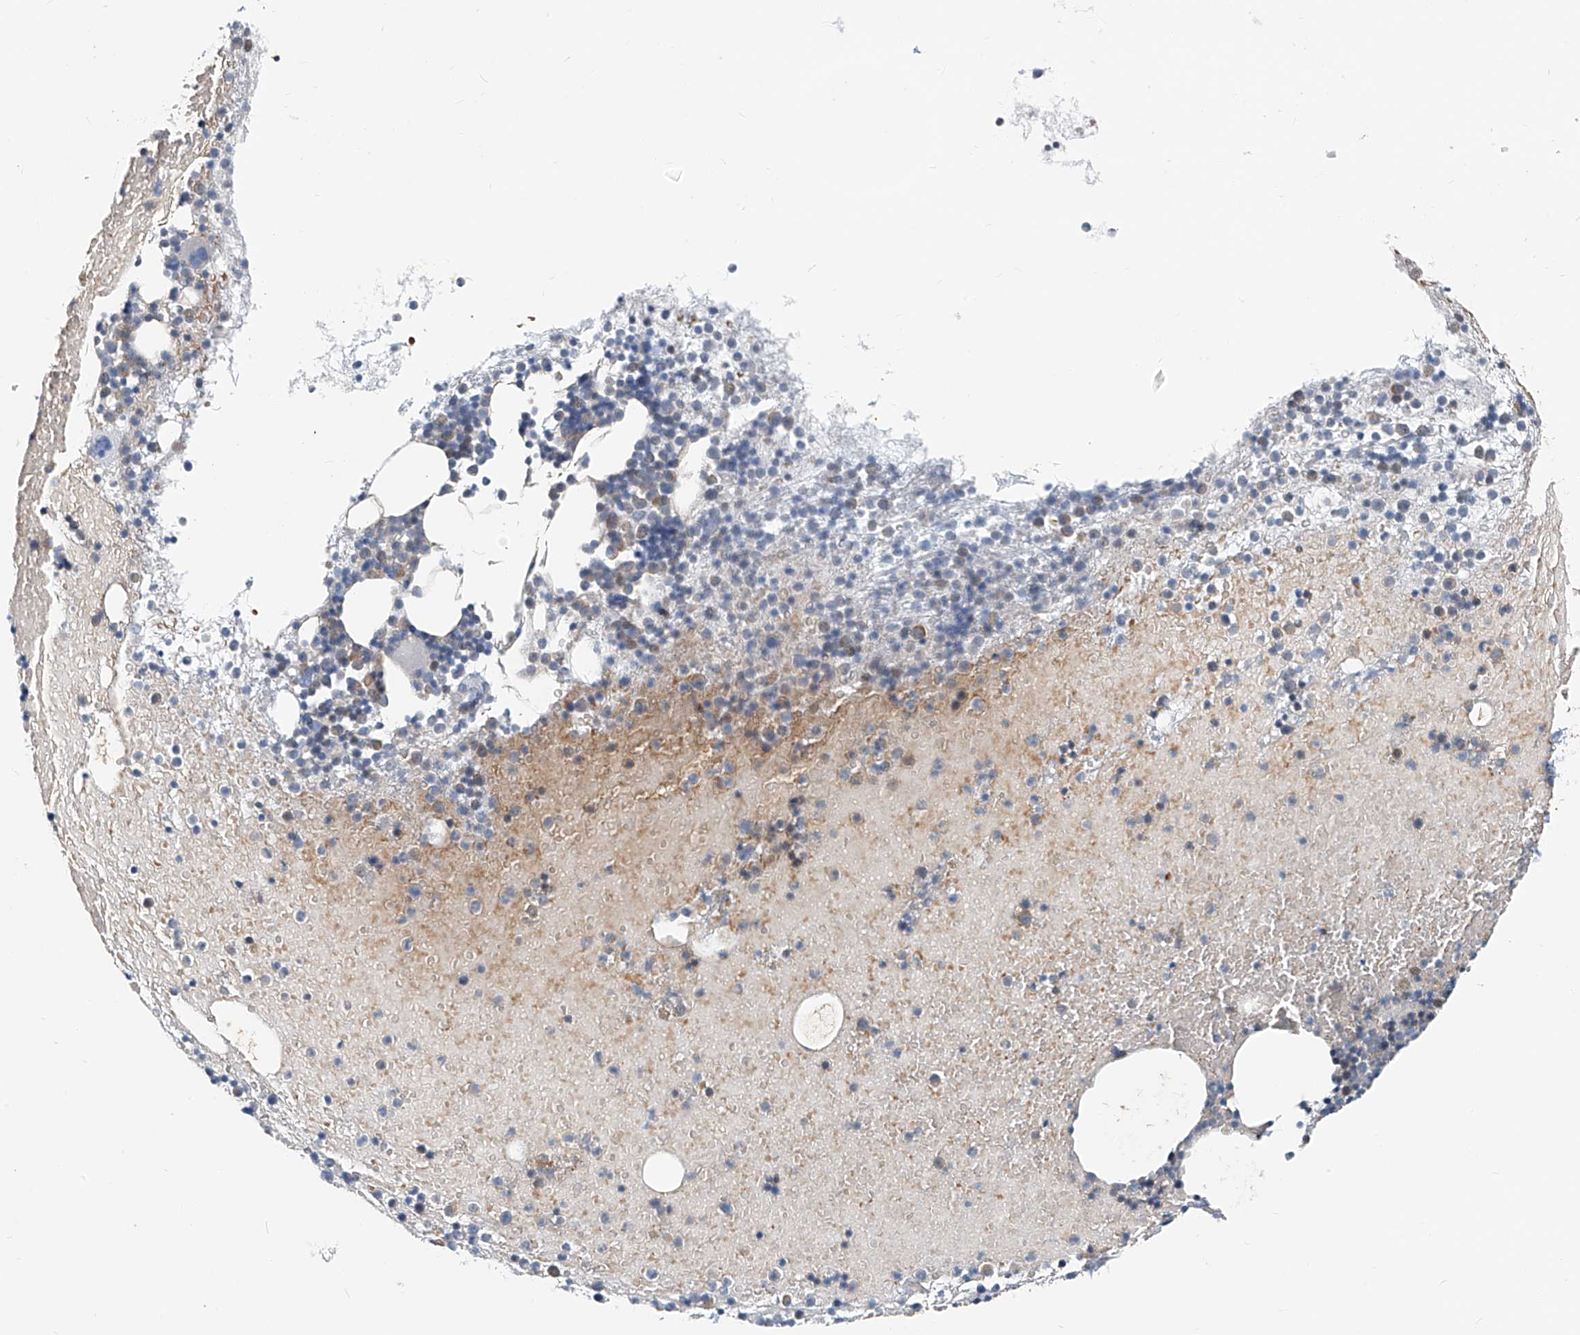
{"staining": {"intensity": "negative", "quantity": "none", "location": "none"}, "tissue": "bone marrow", "cell_type": "Hematopoietic cells", "image_type": "normal", "snomed": [{"axis": "morphology", "description": "Normal tissue, NOS"}, {"axis": "topography", "description": "Bone marrow"}], "caption": "DAB immunohistochemical staining of benign human bone marrow exhibits no significant positivity in hematopoietic cells. Nuclei are stained in blue.", "gene": "FGD2", "patient": {"sex": "male", "age": 47}}